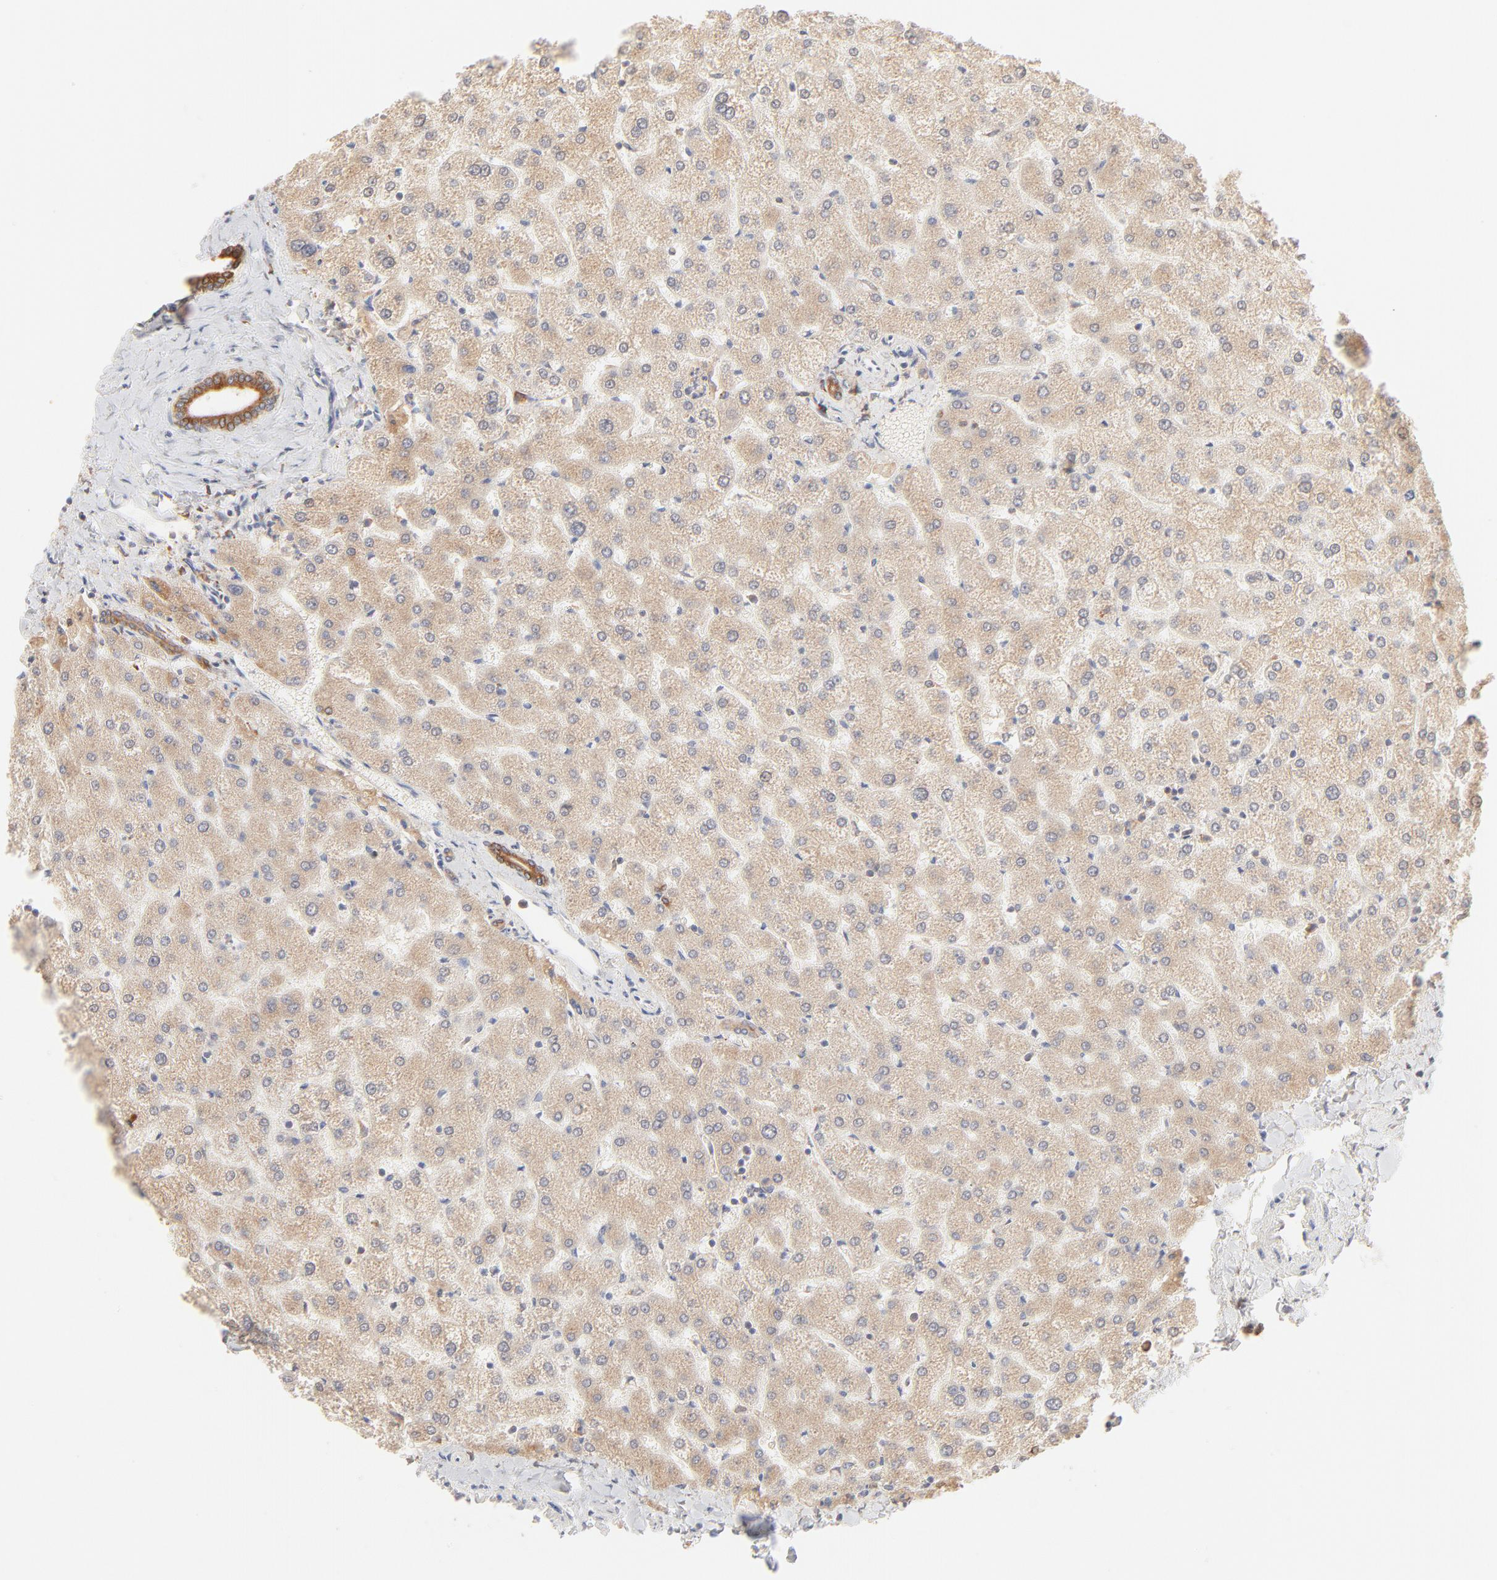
{"staining": {"intensity": "moderate", "quantity": ">75%", "location": "cytoplasmic/membranous"}, "tissue": "liver", "cell_type": "Cholangiocytes", "image_type": "normal", "snomed": [{"axis": "morphology", "description": "Normal tissue, NOS"}, {"axis": "topography", "description": "Liver"}], "caption": "Protein staining by IHC displays moderate cytoplasmic/membranous expression in about >75% of cholangiocytes in normal liver.", "gene": "PARP12", "patient": {"sex": "female", "age": 32}}